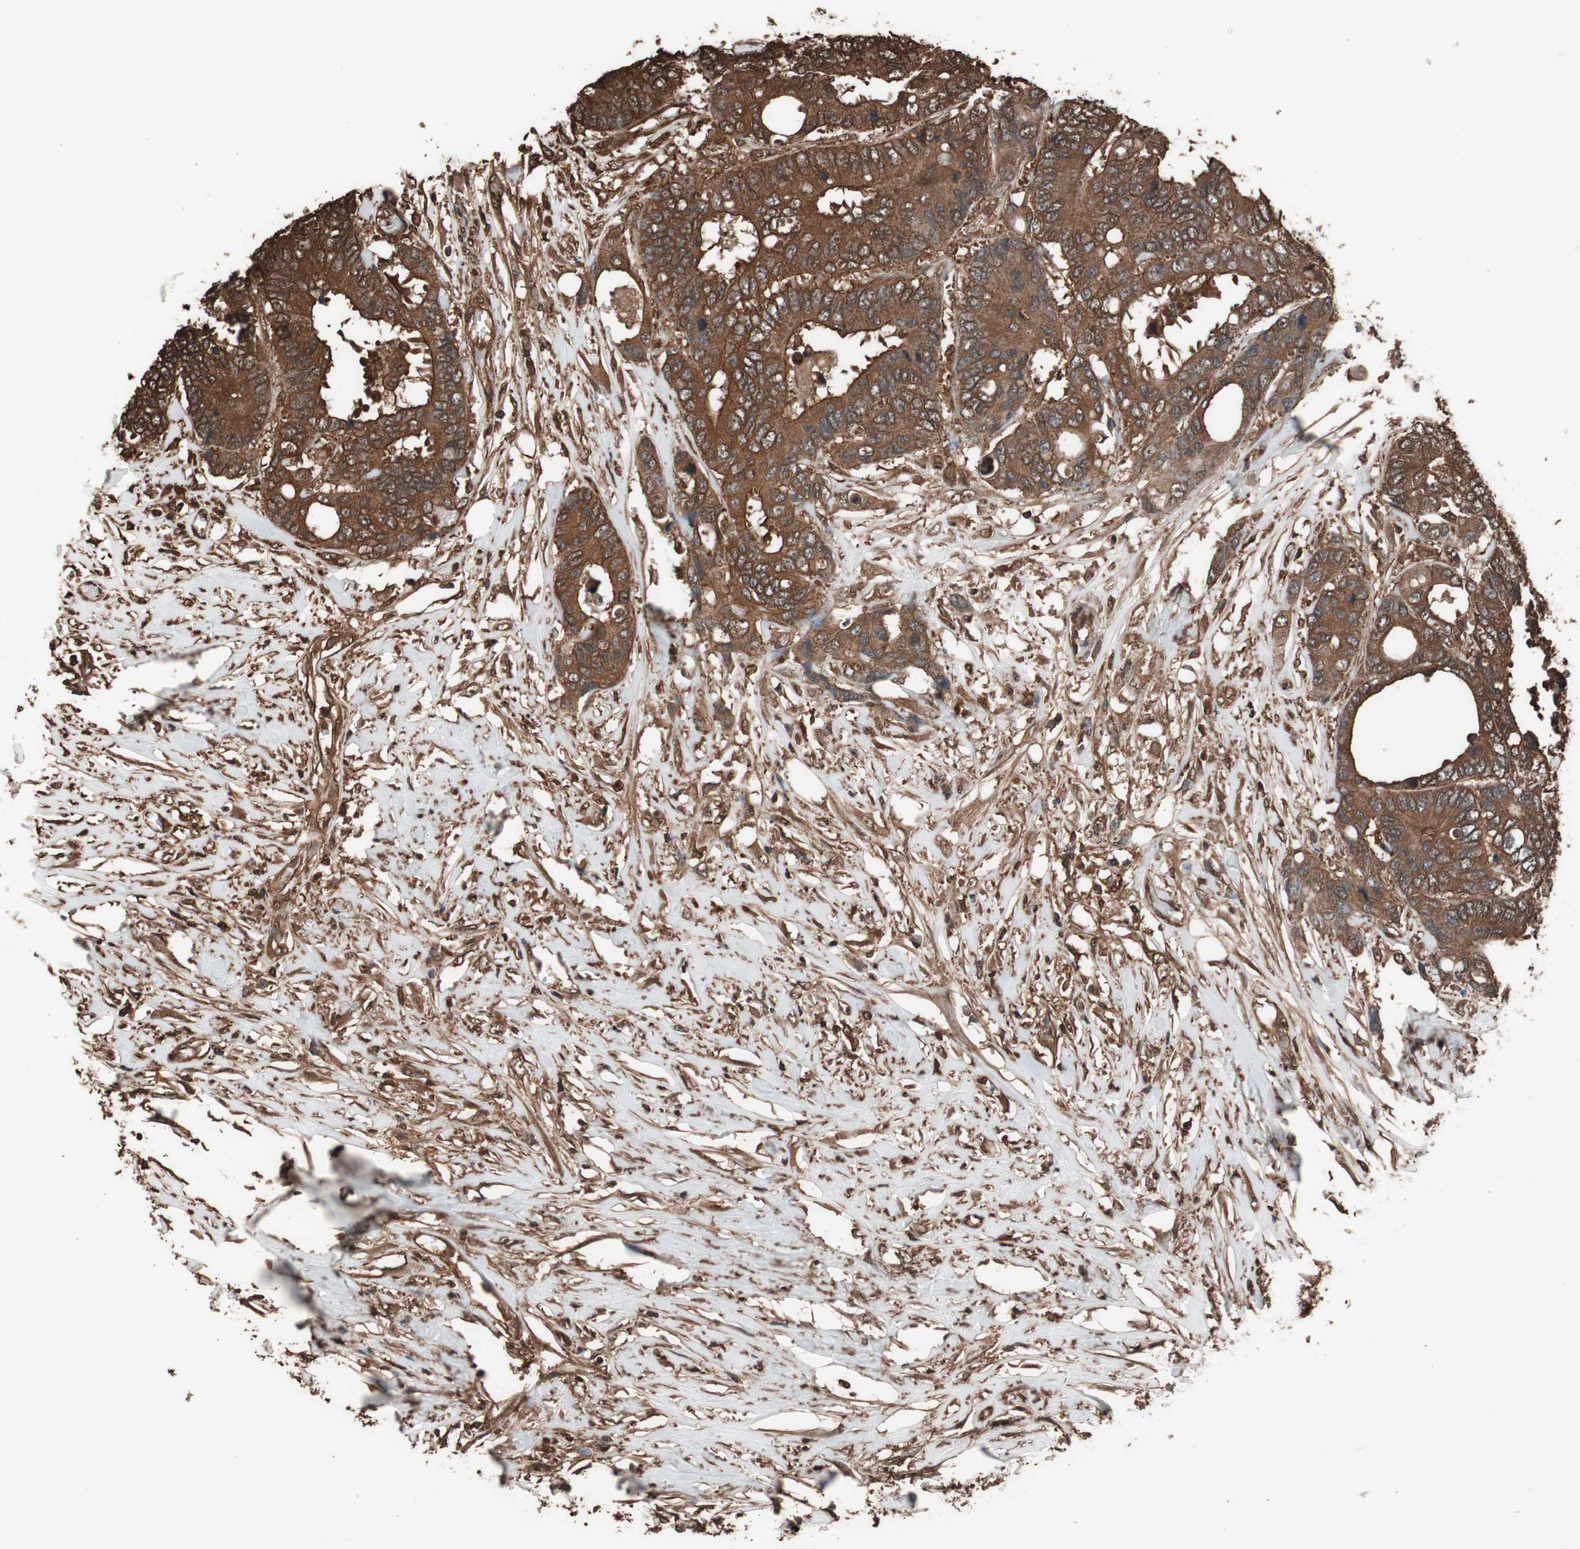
{"staining": {"intensity": "strong", "quantity": ">75%", "location": "cytoplasmic/membranous"}, "tissue": "colorectal cancer", "cell_type": "Tumor cells", "image_type": "cancer", "snomed": [{"axis": "morphology", "description": "Adenocarcinoma, NOS"}, {"axis": "topography", "description": "Rectum"}], "caption": "This image displays immunohistochemistry (IHC) staining of human colorectal cancer, with high strong cytoplasmic/membranous positivity in approximately >75% of tumor cells.", "gene": "CALM2", "patient": {"sex": "male", "age": 55}}